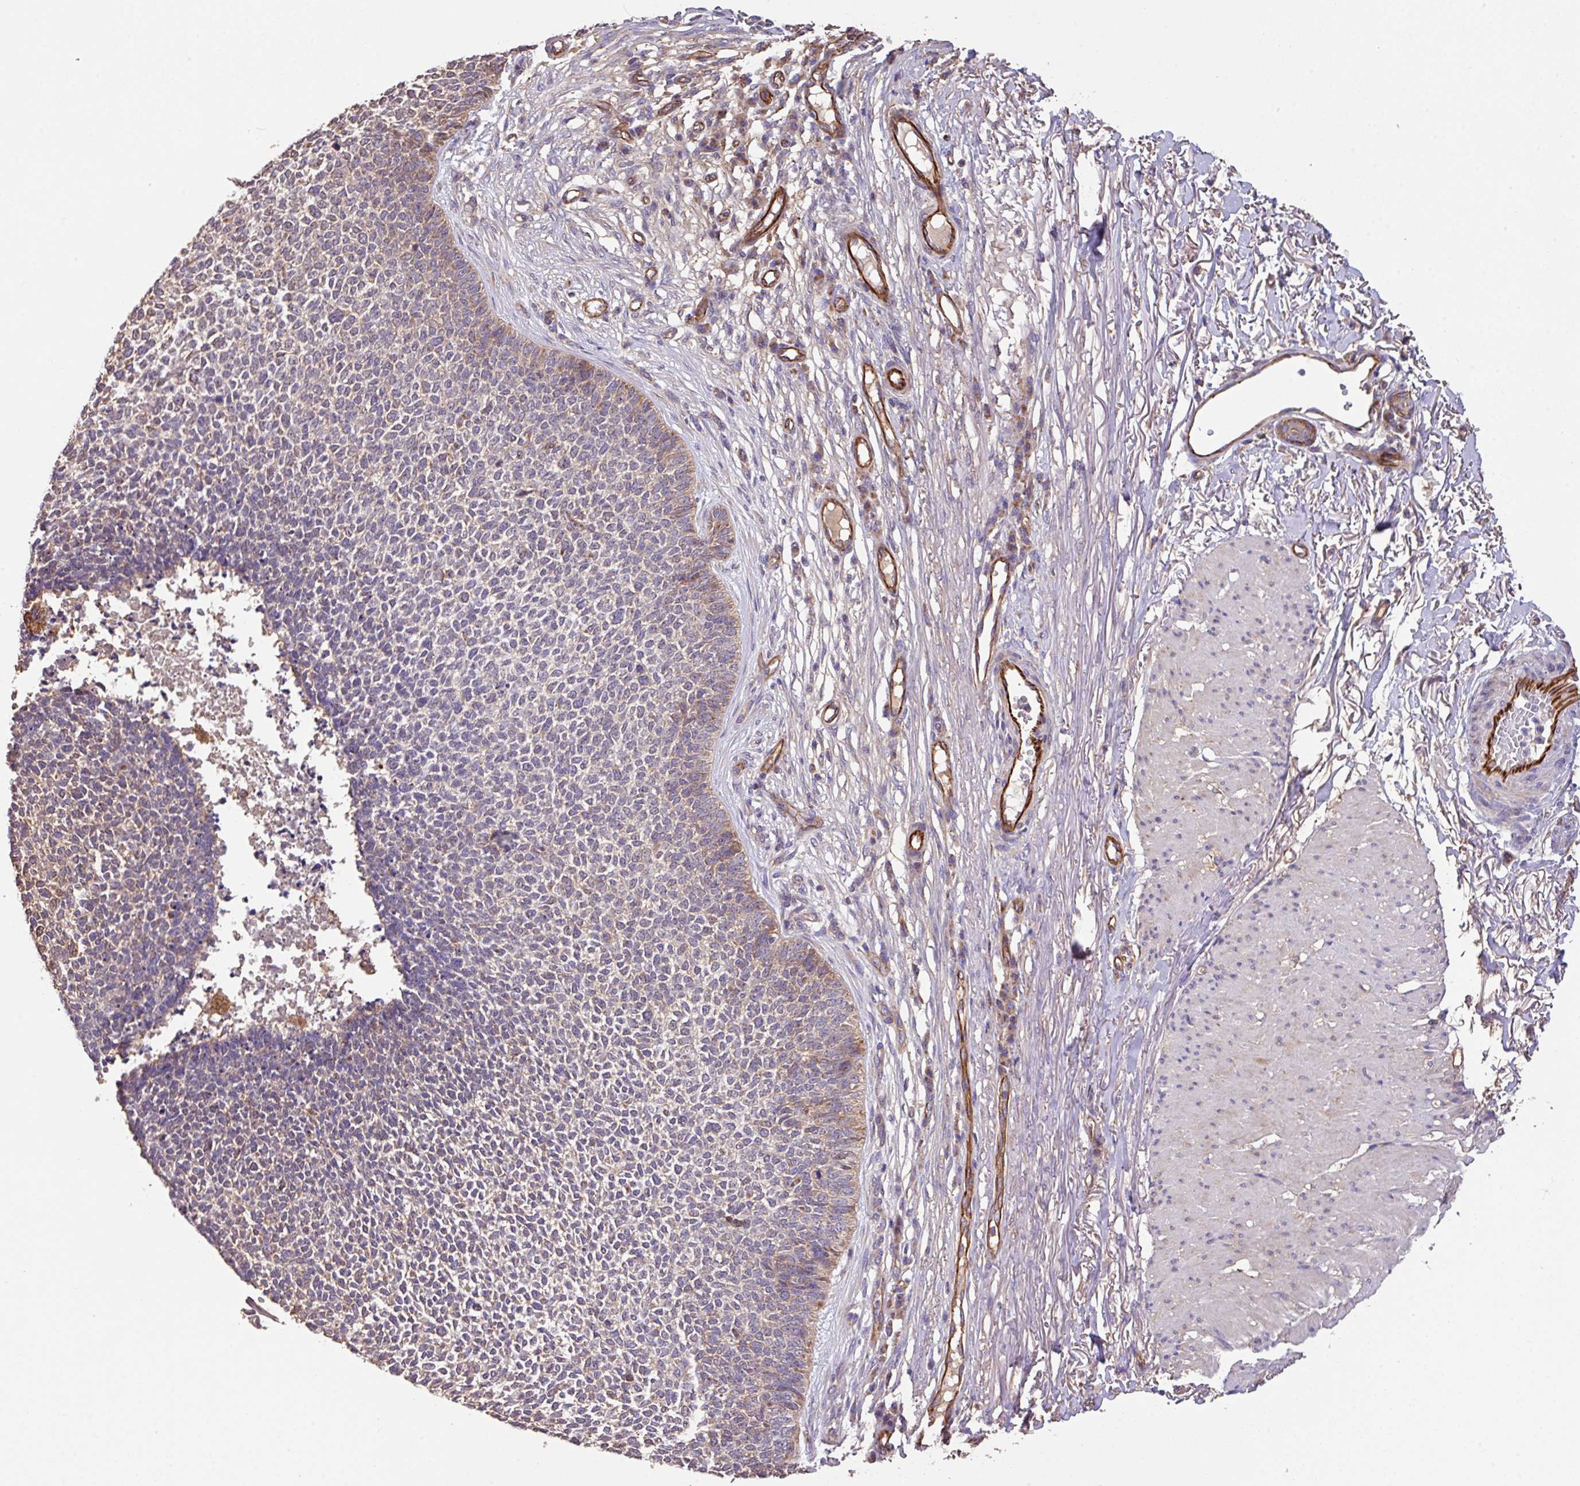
{"staining": {"intensity": "weak", "quantity": "25%-75%", "location": "cytoplasmic/membranous"}, "tissue": "skin cancer", "cell_type": "Tumor cells", "image_type": "cancer", "snomed": [{"axis": "morphology", "description": "Basal cell carcinoma"}, {"axis": "topography", "description": "Skin"}], "caption": "There is low levels of weak cytoplasmic/membranous staining in tumor cells of skin basal cell carcinoma, as demonstrated by immunohistochemical staining (brown color).", "gene": "LRRC53", "patient": {"sex": "female", "age": 84}}